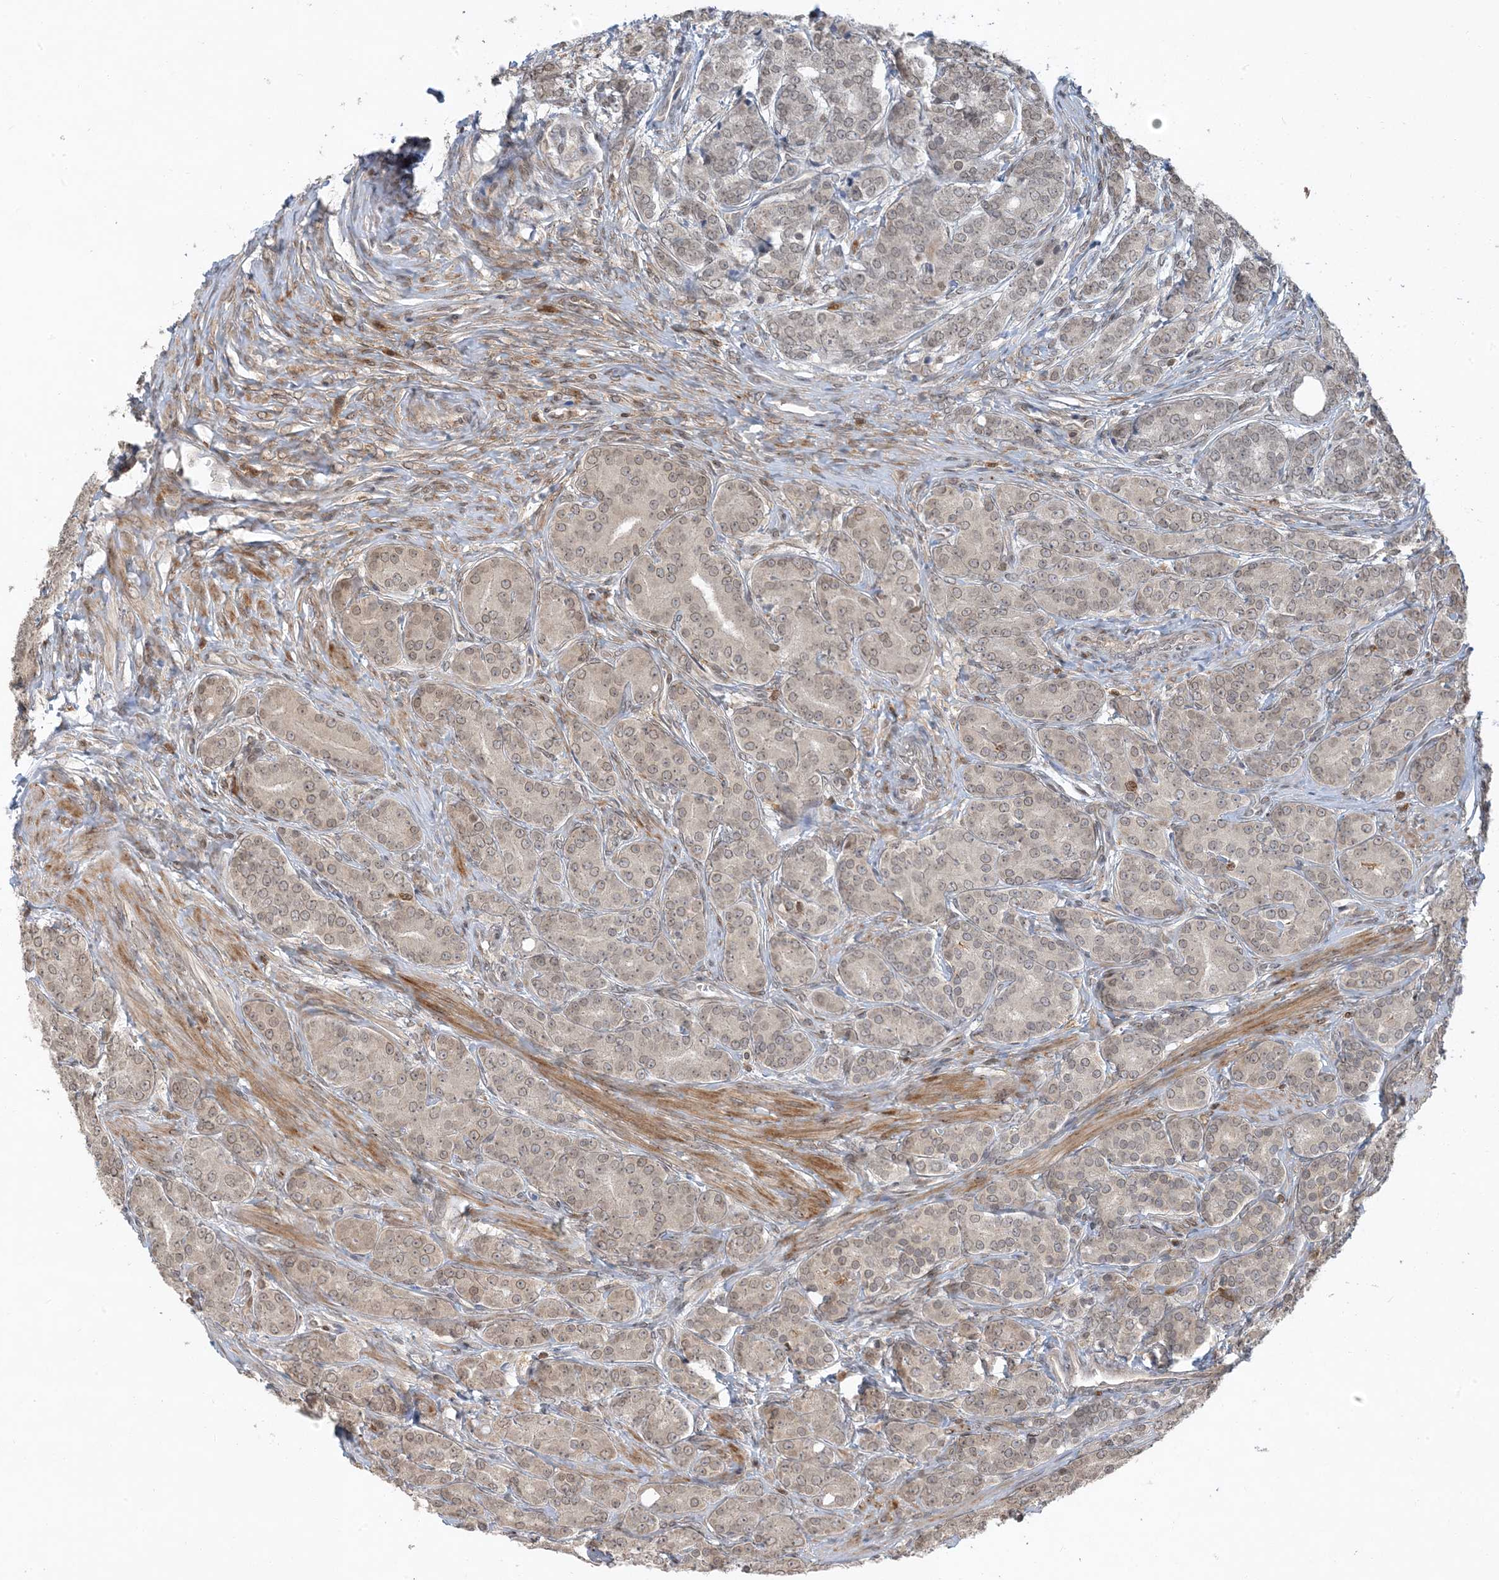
{"staining": {"intensity": "weak", "quantity": "25%-75%", "location": "cytoplasmic/membranous,nuclear"}, "tissue": "prostate cancer", "cell_type": "Tumor cells", "image_type": "cancer", "snomed": [{"axis": "morphology", "description": "Adenocarcinoma, High grade"}, {"axis": "topography", "description": "Prostate"}], "caption": "Prostate cancer tissue shows weak cytoplasmic/membranous and nuclear expression in about 25%-75% of tumor cells, visualized by immunohistochemistry.", "gene": "NAGK", "patient": {"sex": "male", "age": 62}}